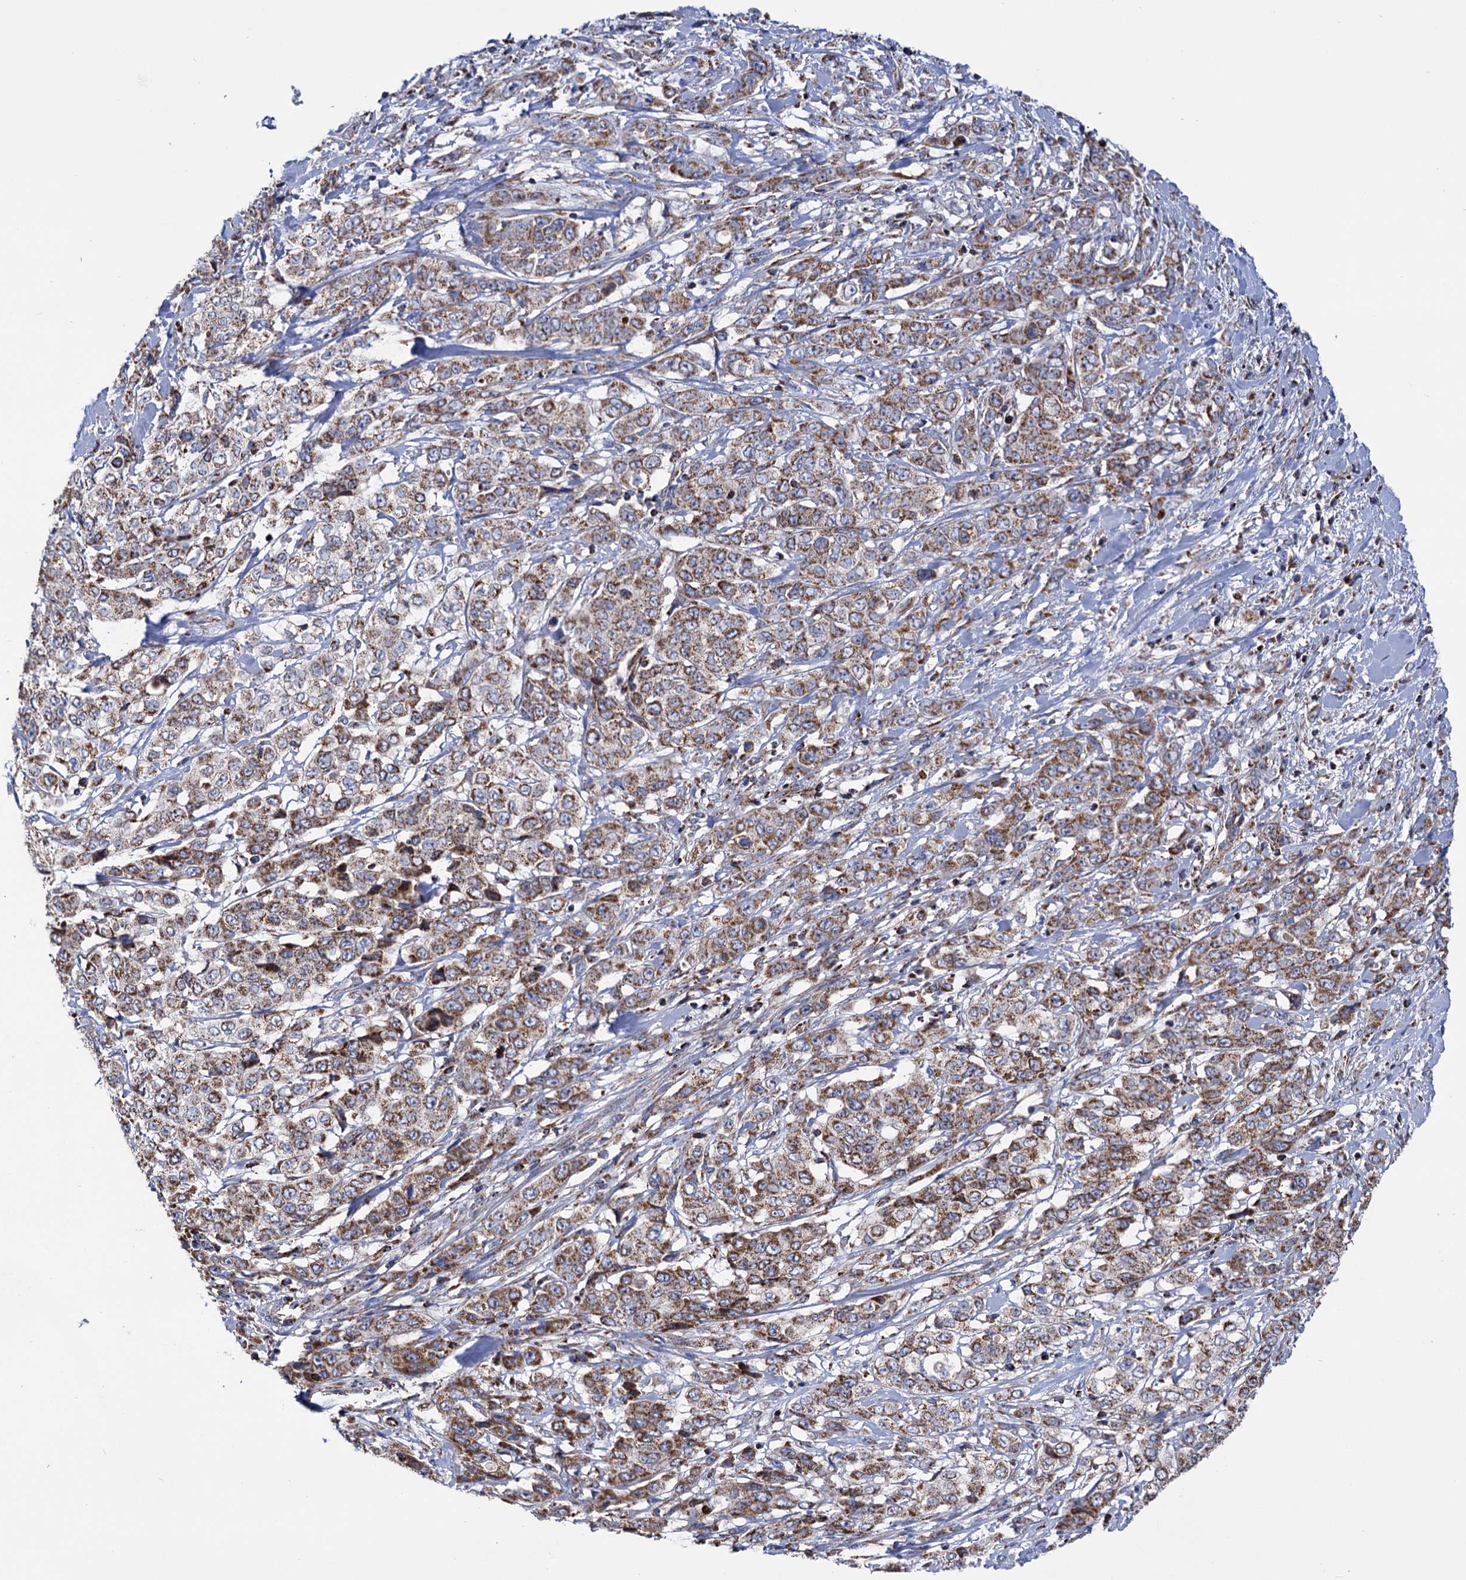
{"staining": {"intensity": "moderate", "quantity": ">75%", "location": "cytoplasmic/membranous"}, "tissue": "stomach cancer", "cell_type": "Tumor cells", "image_type": "cancer", "snomed": [{"axis": "morphology", "description": "Adenocarcinoma, NOS"}, {"axis": "topography", "description": "Stomach, upper"}], "caption": "An image of human adenocarcinoma (stomach) stained for a protein displays moderate cytoplasmic/membranous brown staining in tumor cells.", "gene": "ABHD10", "patient": {"sex": "male", "age": 62}}